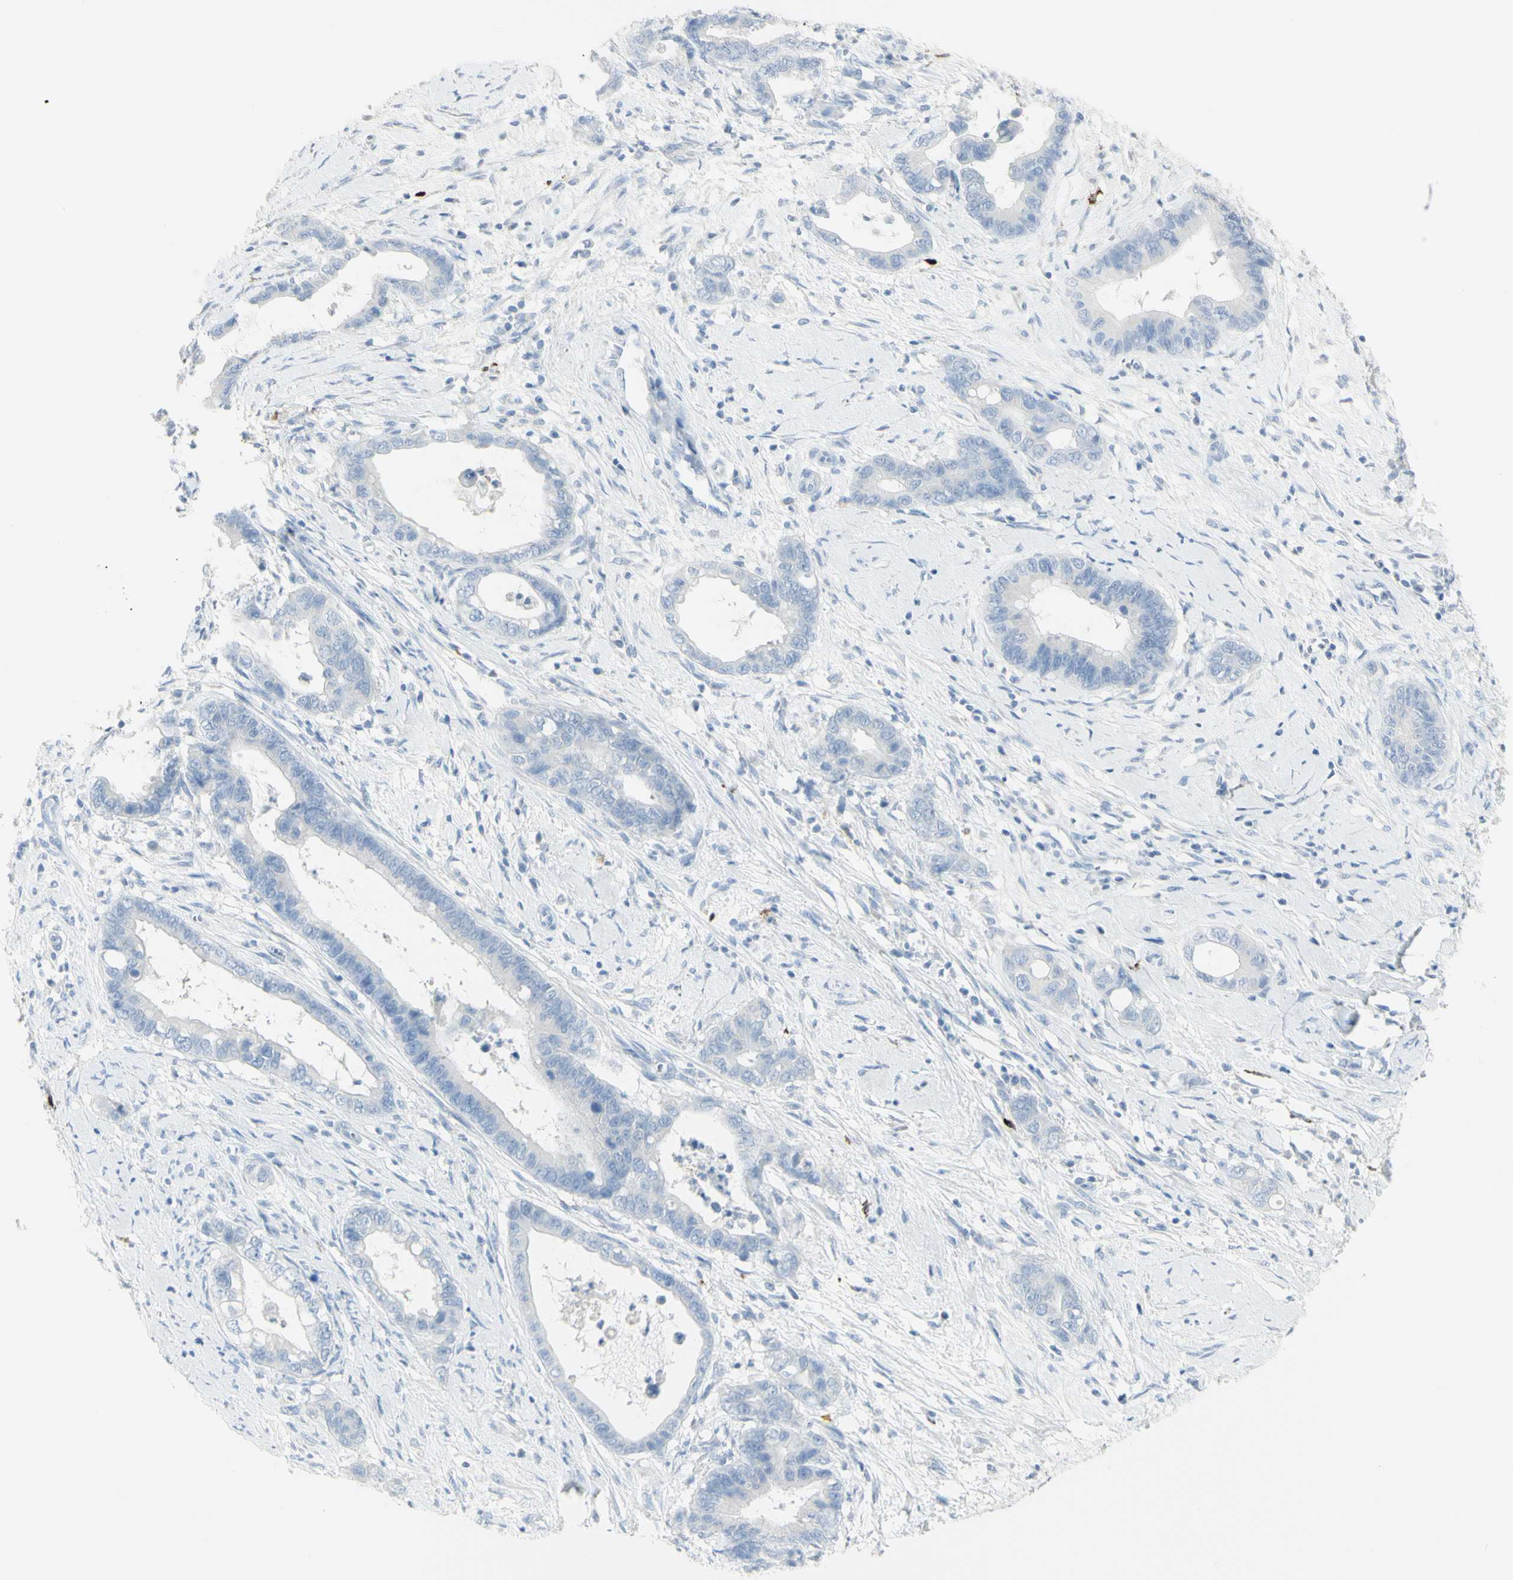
{"staining": {"intensity": "negative", "quantity": "none", "location": "none"}, "tissue": "cervical cancer", "cell_type": "Tumor cells", "image_type": "cancer", "snomed": [{"axis": "morphology", "description": "Adenocarcinoma, NOS"}, {"axis": "topography", "description": "Cervix"}], "caption": "Immunohistochemistry of adenocarcinoma (cervical) demonstrates no staining in tumor cells.", "gene": "CD207", "patient": {"sex": "female", "age": 44}}